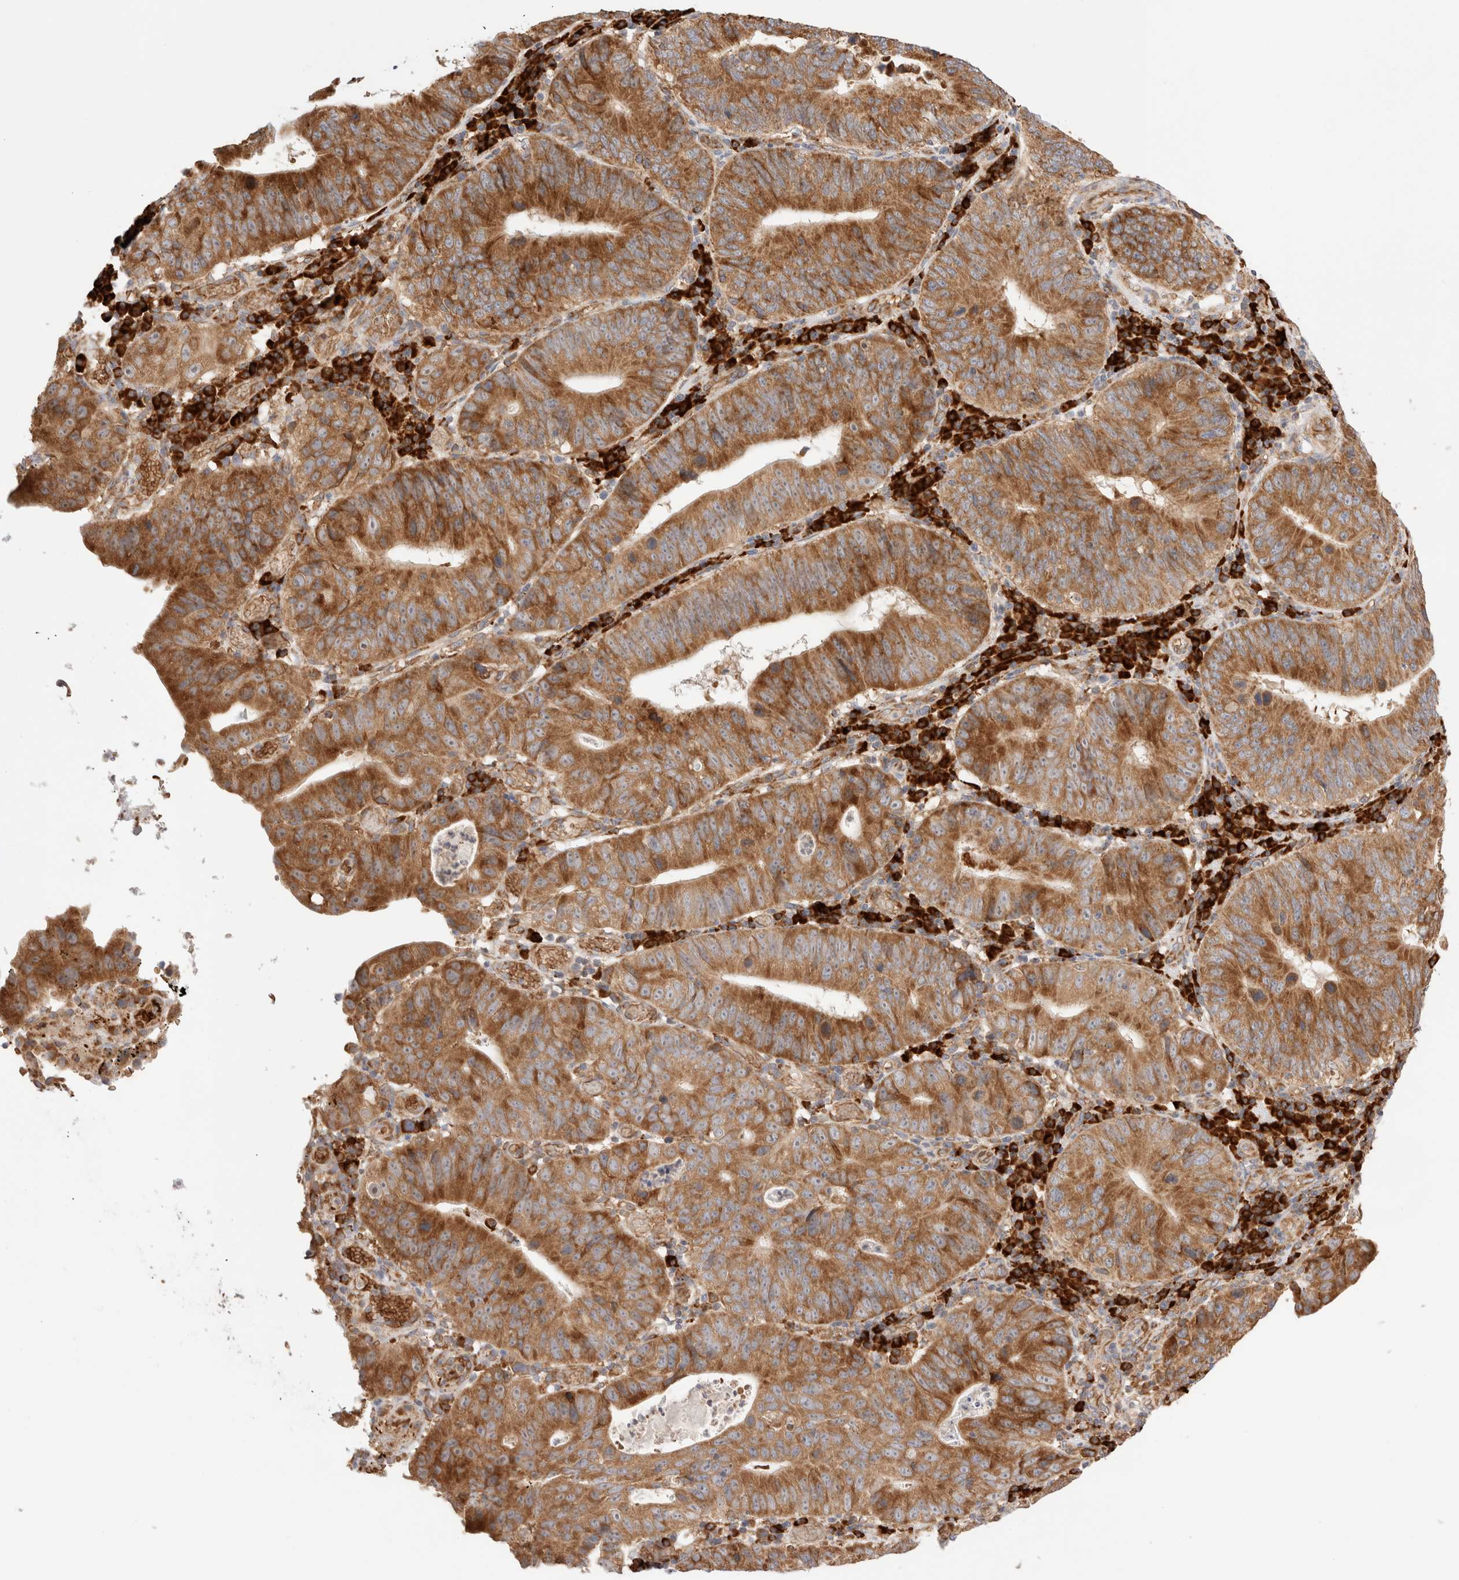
{"staining": {"intensity": "moderate", "quantity": ">75%", "location": "cytoplasmic/membranous"}, "tissue": "stomach cancer", "cell_type": "Tumor cells", "image_type": "cancer", "snomed": [{"axis": "morphology", "description": "Adenocarcinoma, NOS"}, {"axis": "topography", "description": "Stomach"}], "caption": "Protein expression analysis of adenocarcinoma (stomach) displays moderate cytoplasmic/membranous staining in about >75% of tumor cells.", "gene": "UTS2B", "patient": {"sex": "male", "age": 59}}